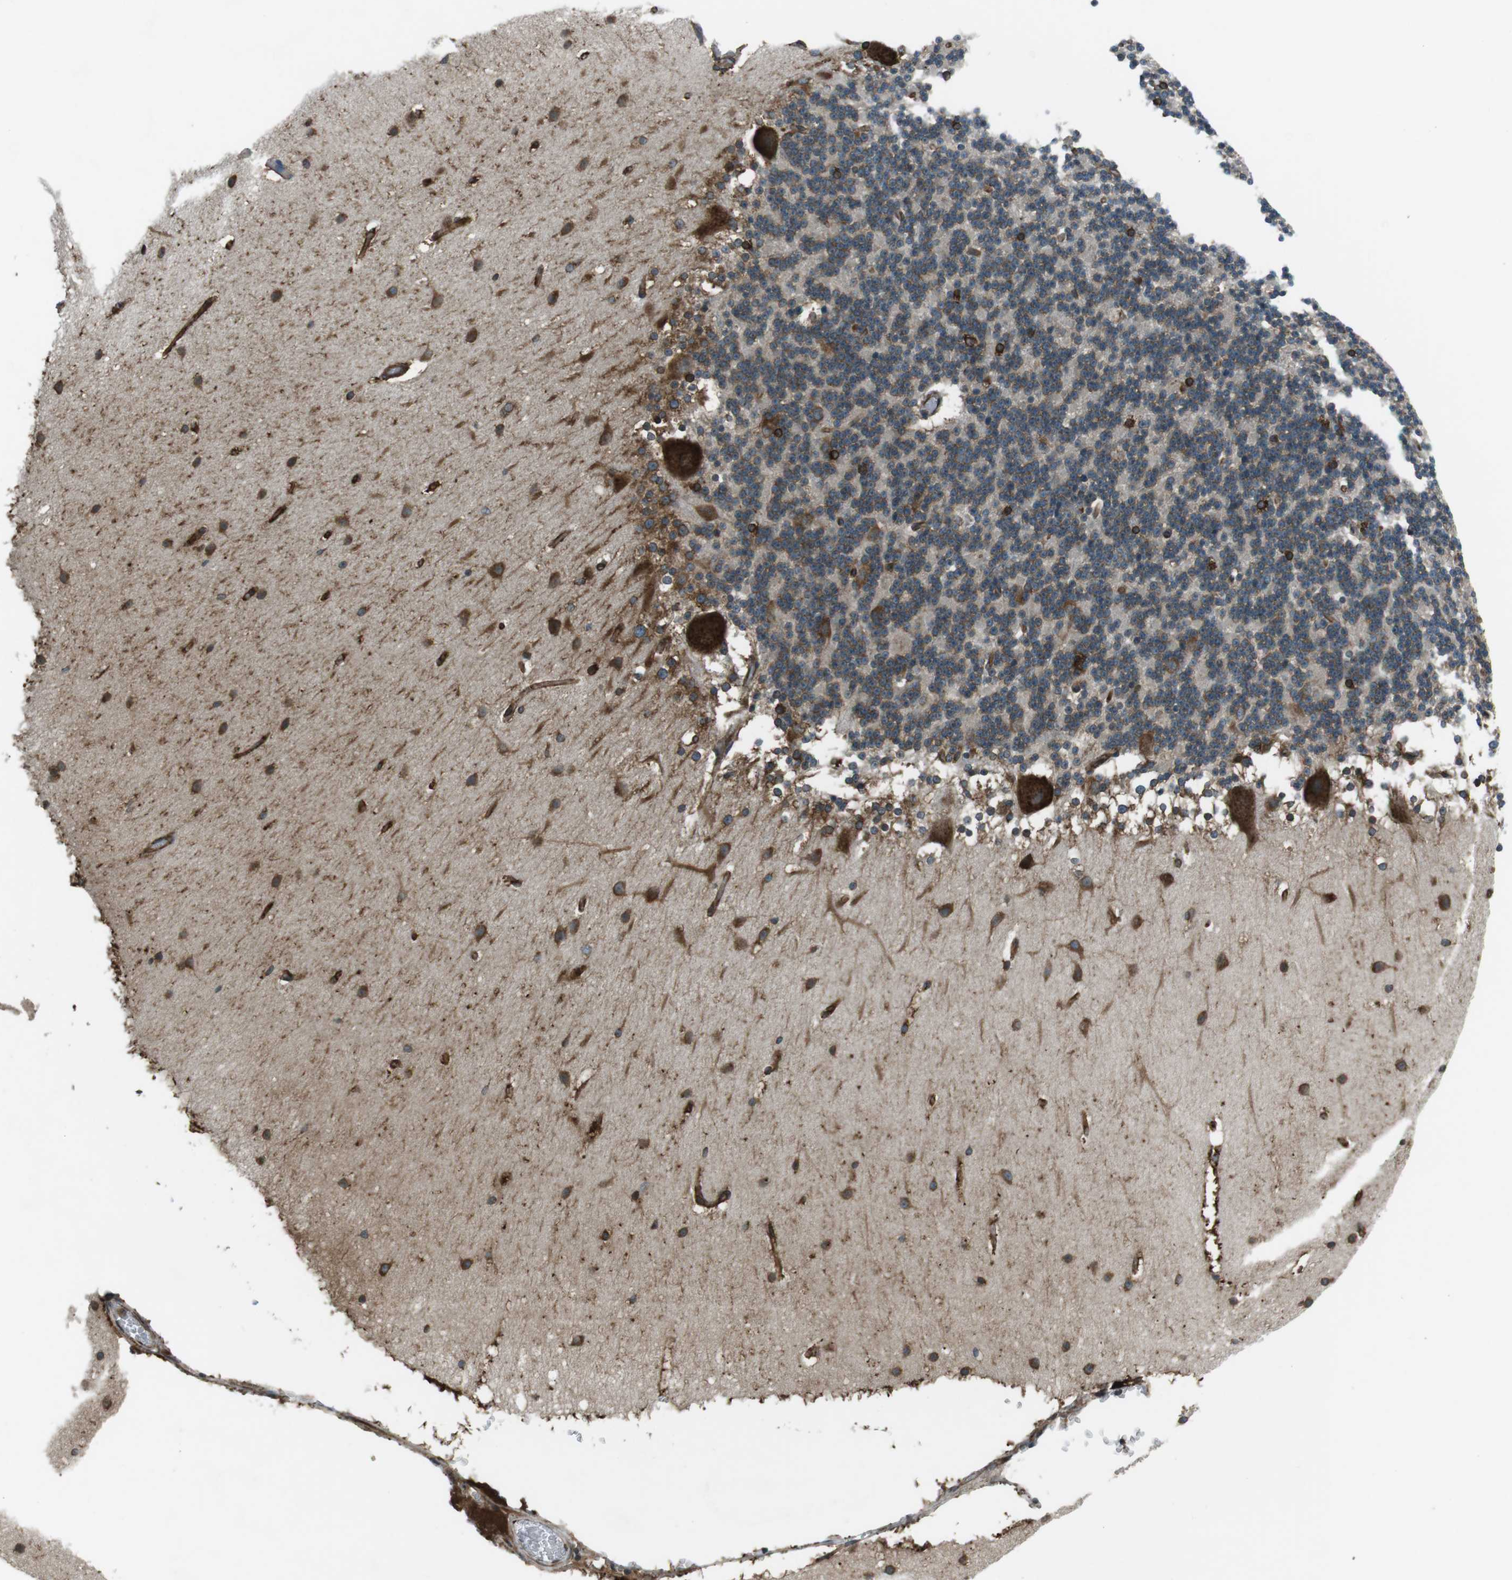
{"staining": {"intensity": "moderate", "quantity": "25%-75%", "location": "cytoplasmic/membranous"}, "tissue": "cerebellum", "cell_type": "Cells in granular layer", "image_type": "normal", "snomed": [{"axis": "morphology", "description": "Normal tissue, NOS"}, {"axis": "topography", "description": "Cerebellum"}], "caption": "Immunohistochemistry (IHC) micrograph of unremarkable cerebellum stained for a protein (brown), which shows medium levels of moderate cytoplasmic/membranous staining in about 25%-75% of cells in granular layer.", "gene": "KTN1", "patient": {"sex": "female", "age": 19}}